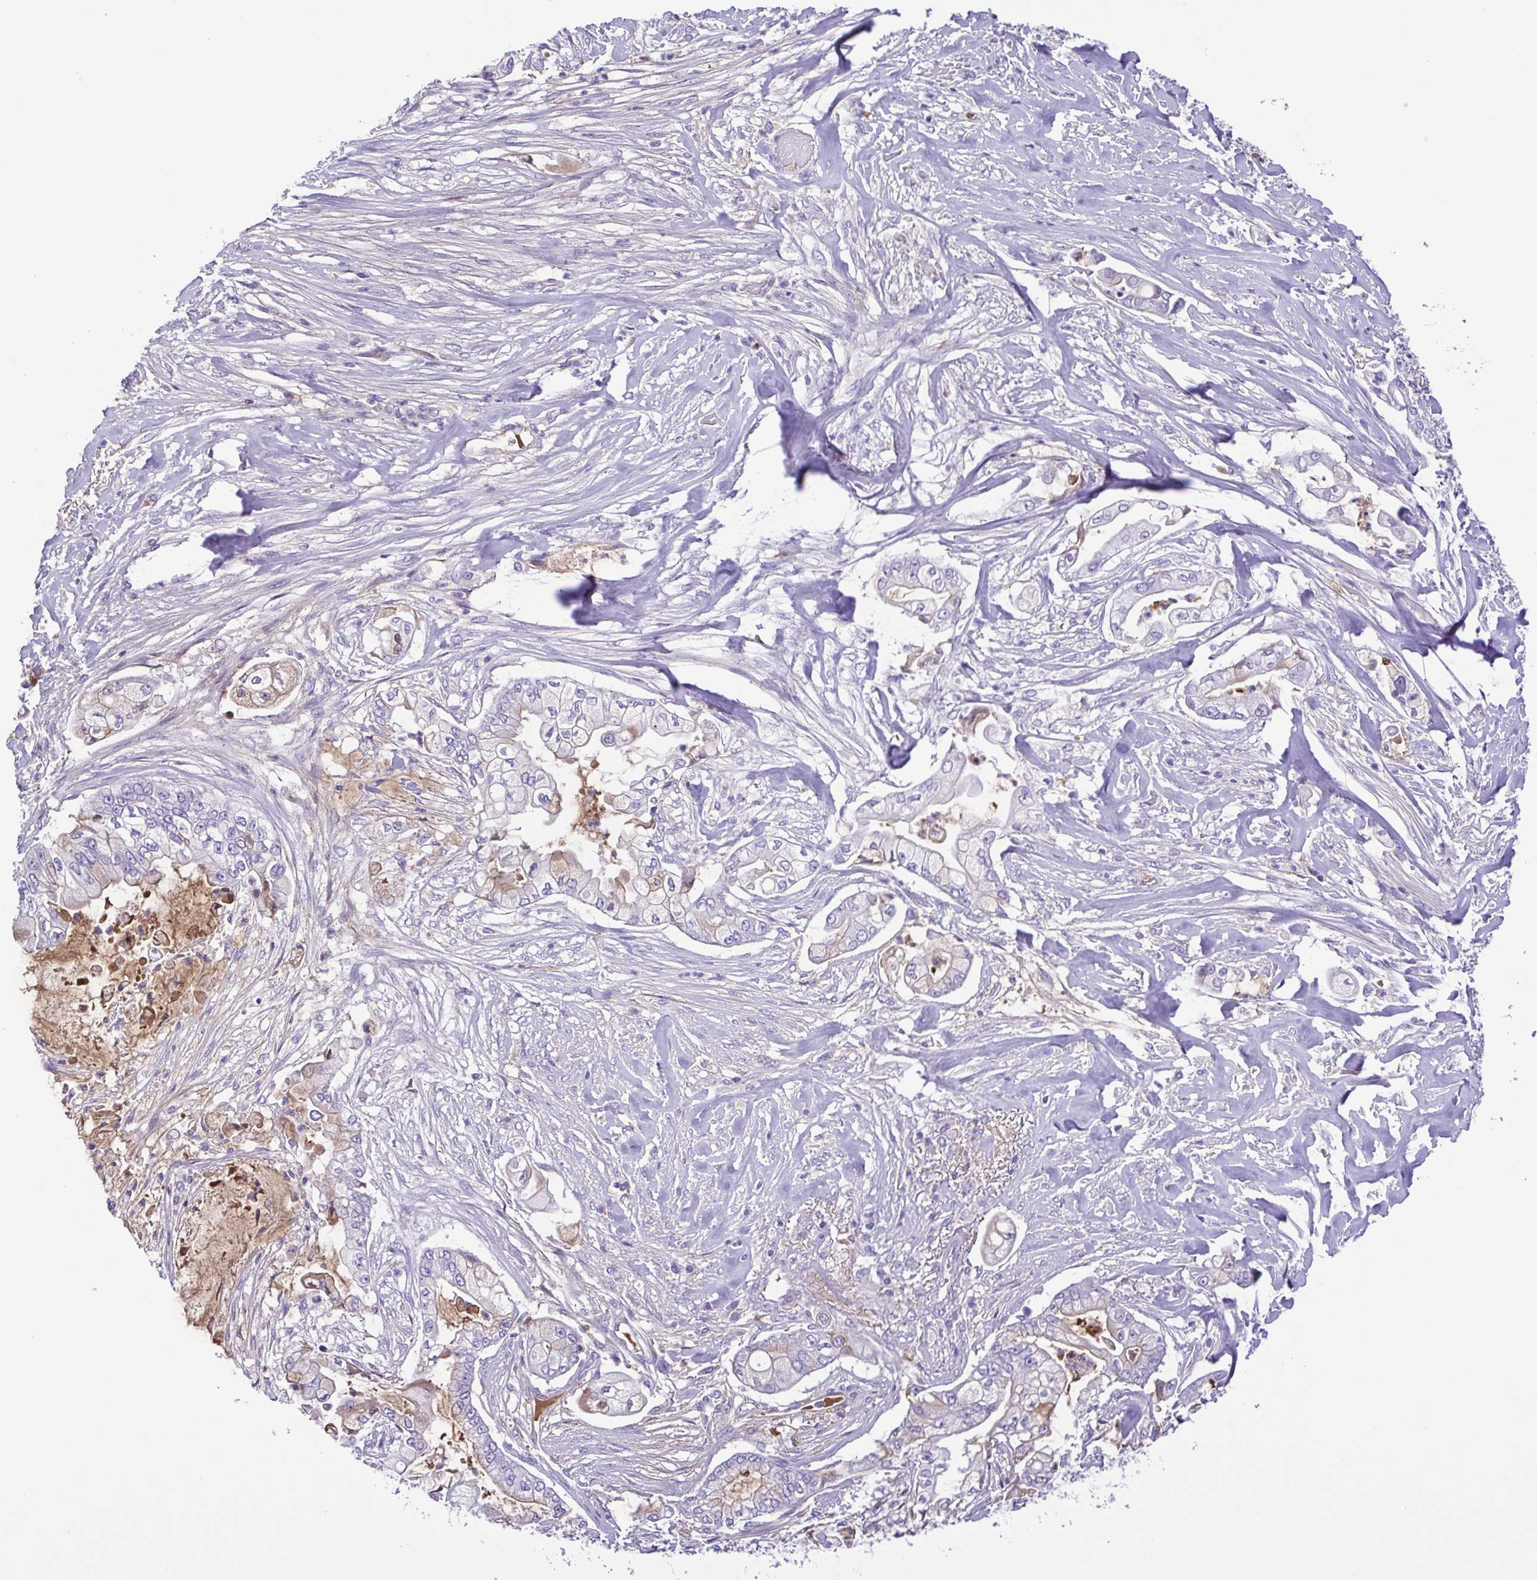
{"staining": {"intensity": "negative", "quantity": "none", "location": "none"}, "tissue": "pancreatic cancer", "cell_type": "Tumor cells", "image_type": "cancer", "snomed": [{"axis": "morphology", "description": "Adenocarcinoma, NOS"}, {"axis": "topography", "description": "Pancreas"}], "caption": "Adenocarcinoma (pancreatic) was stained to show a protein in brown. There is no significant positivity in tumor cells.", "gene": "IGFL1", "patient": {"sex": "female", "age": 69}}